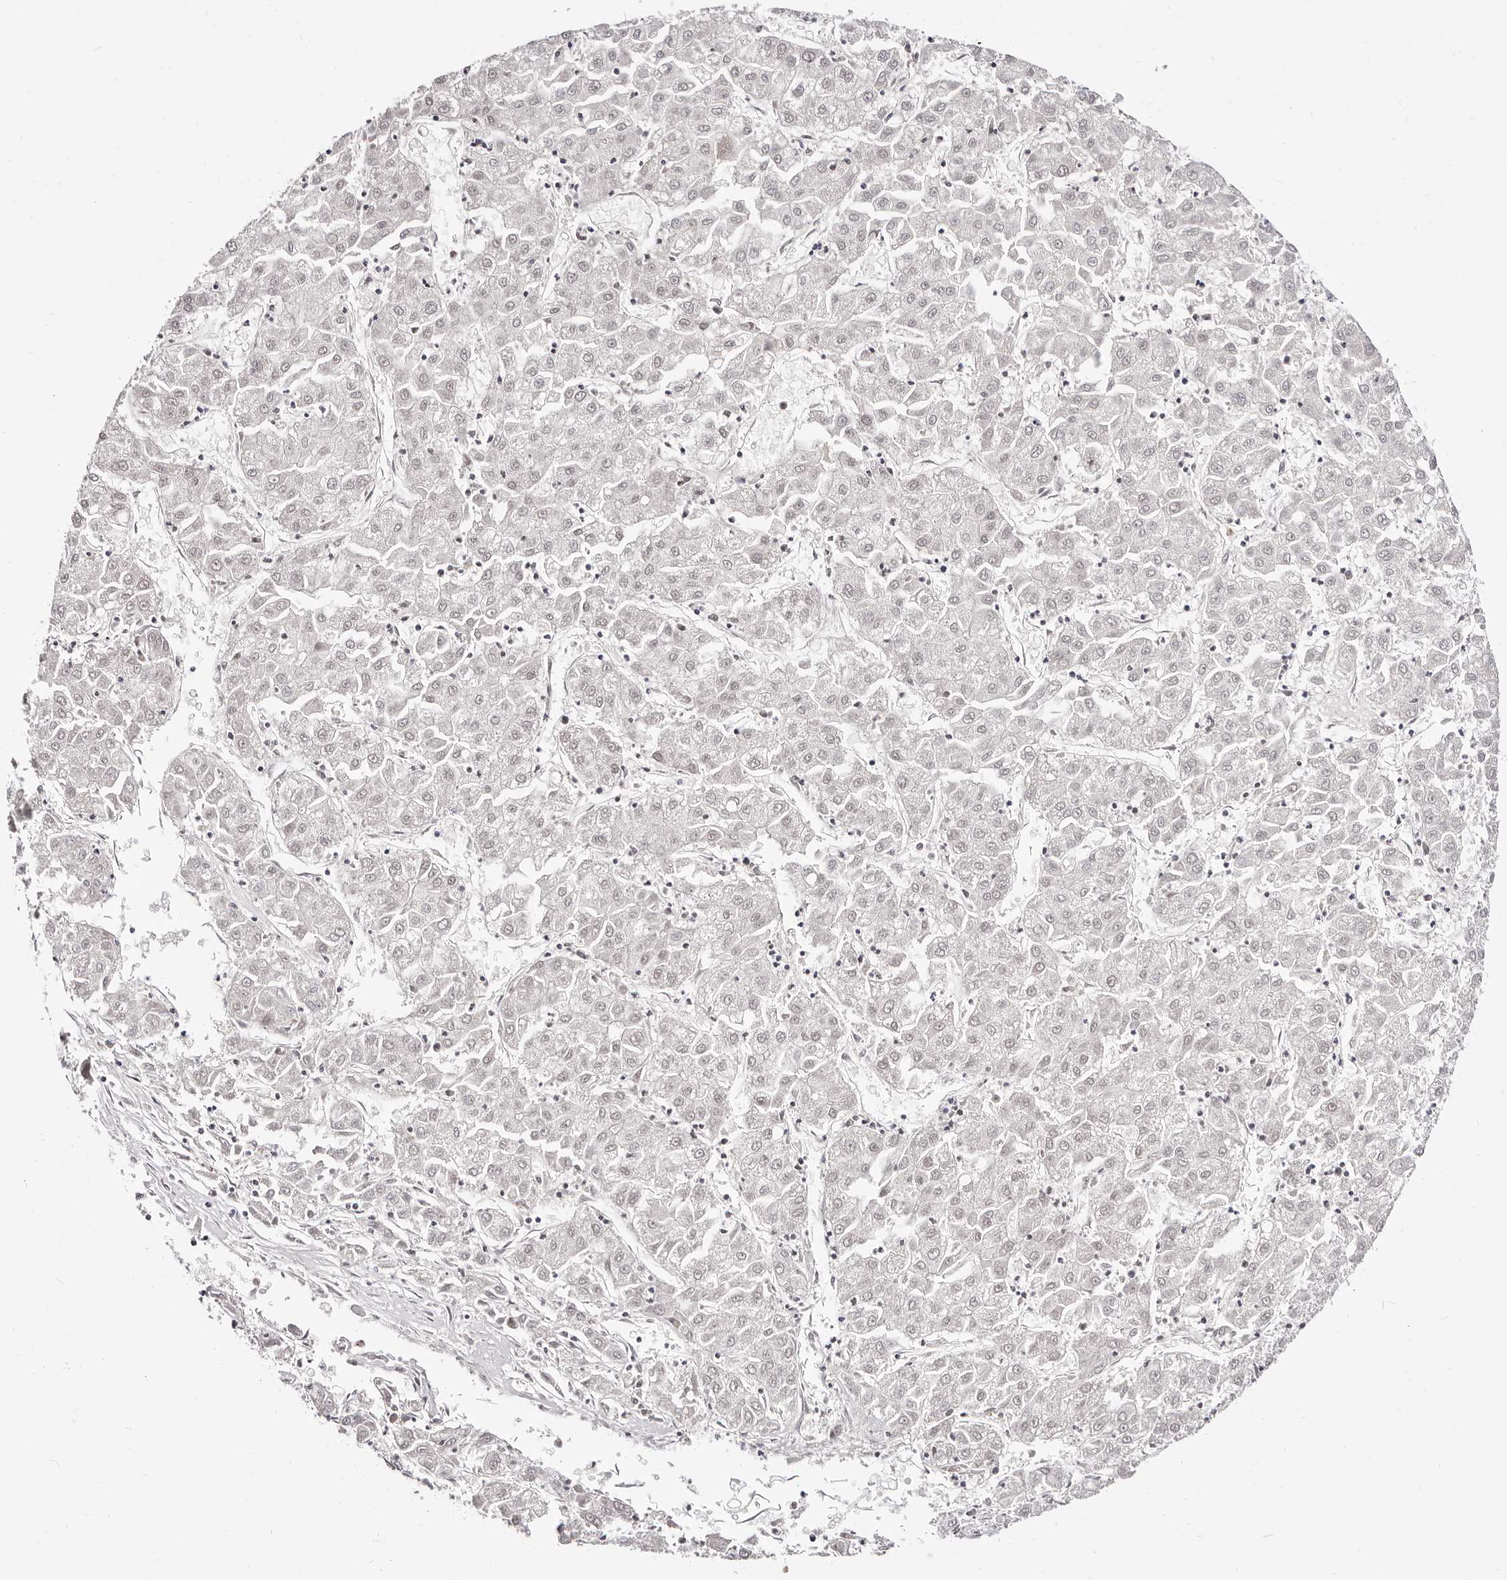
{"staining": {"intensity": "weak", "quantity": "25%-75%", "location": "nuclear"}, "tissue": "liver cancer", "cell_type": "Tumor cells", "image_type": "cancer", "snomed": [{"axis": "morphology", "description": "Carcinoma, Hepatocellular, NOS"}, {"axis": "topography", "description": "Liver"}], "caption": "Immunohistochemical staining of human liver hepatocellular carcinoma reveals low levels of weak nuclear expression in approximately 25%-75% of tumor cells.", "gene": "TKT", "patient": {"sex": "male", "age": 72}}